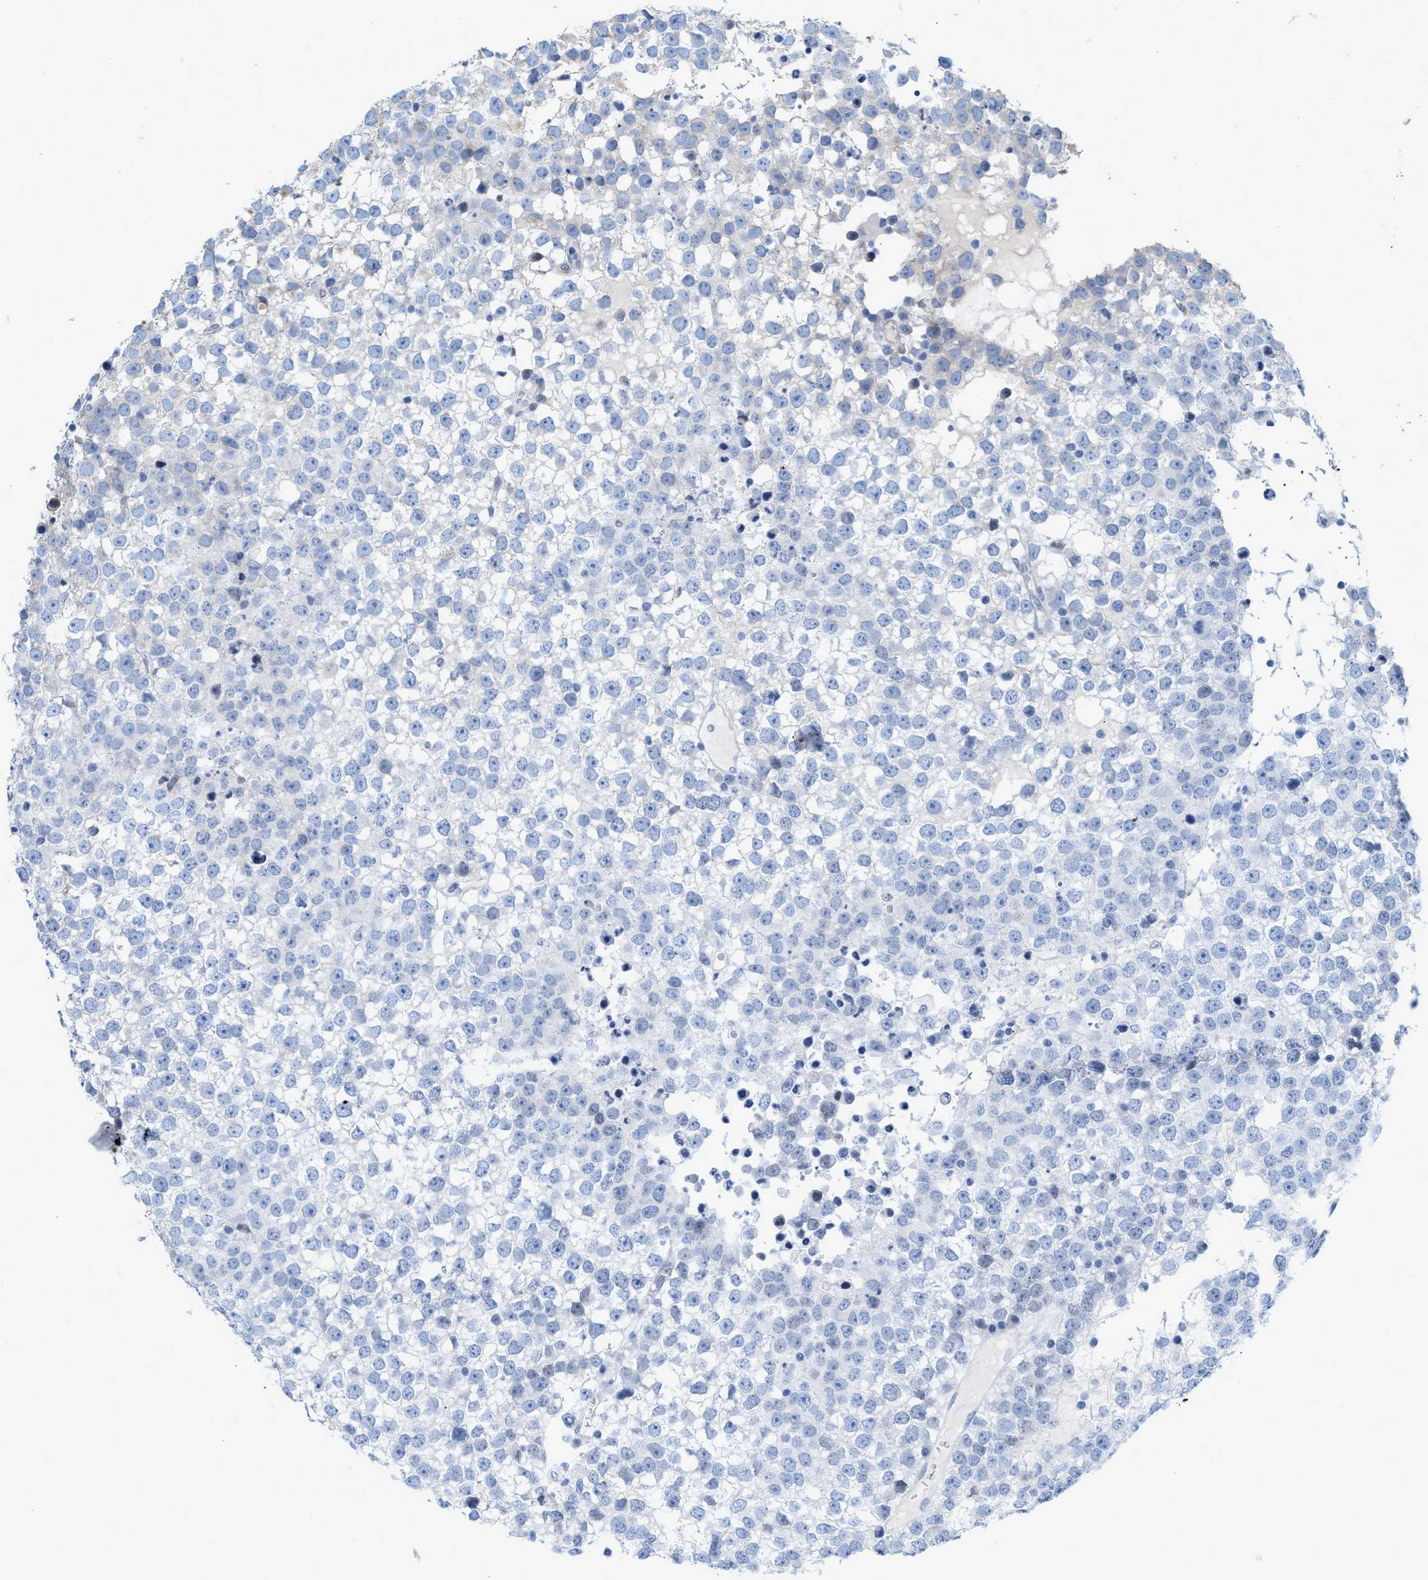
{"staining": {"intensity": "negative", "quantity": "none", "location": "none"}, "tissue": "testis cancer", "cell_type": "Tumor cells", "image_type": "cancer", "snomed": [{"axis": "morphology", "description": "Seminoma, NOS"}, {"axis": "topography", "description": "Testis"}], "caption": "Human testis seminoma stained for a protein using immunohistochemistry demonstrates no positivity in tumor cells.", "gene": "TAGLN", "patient": {"sex": "male", "age": 65}}